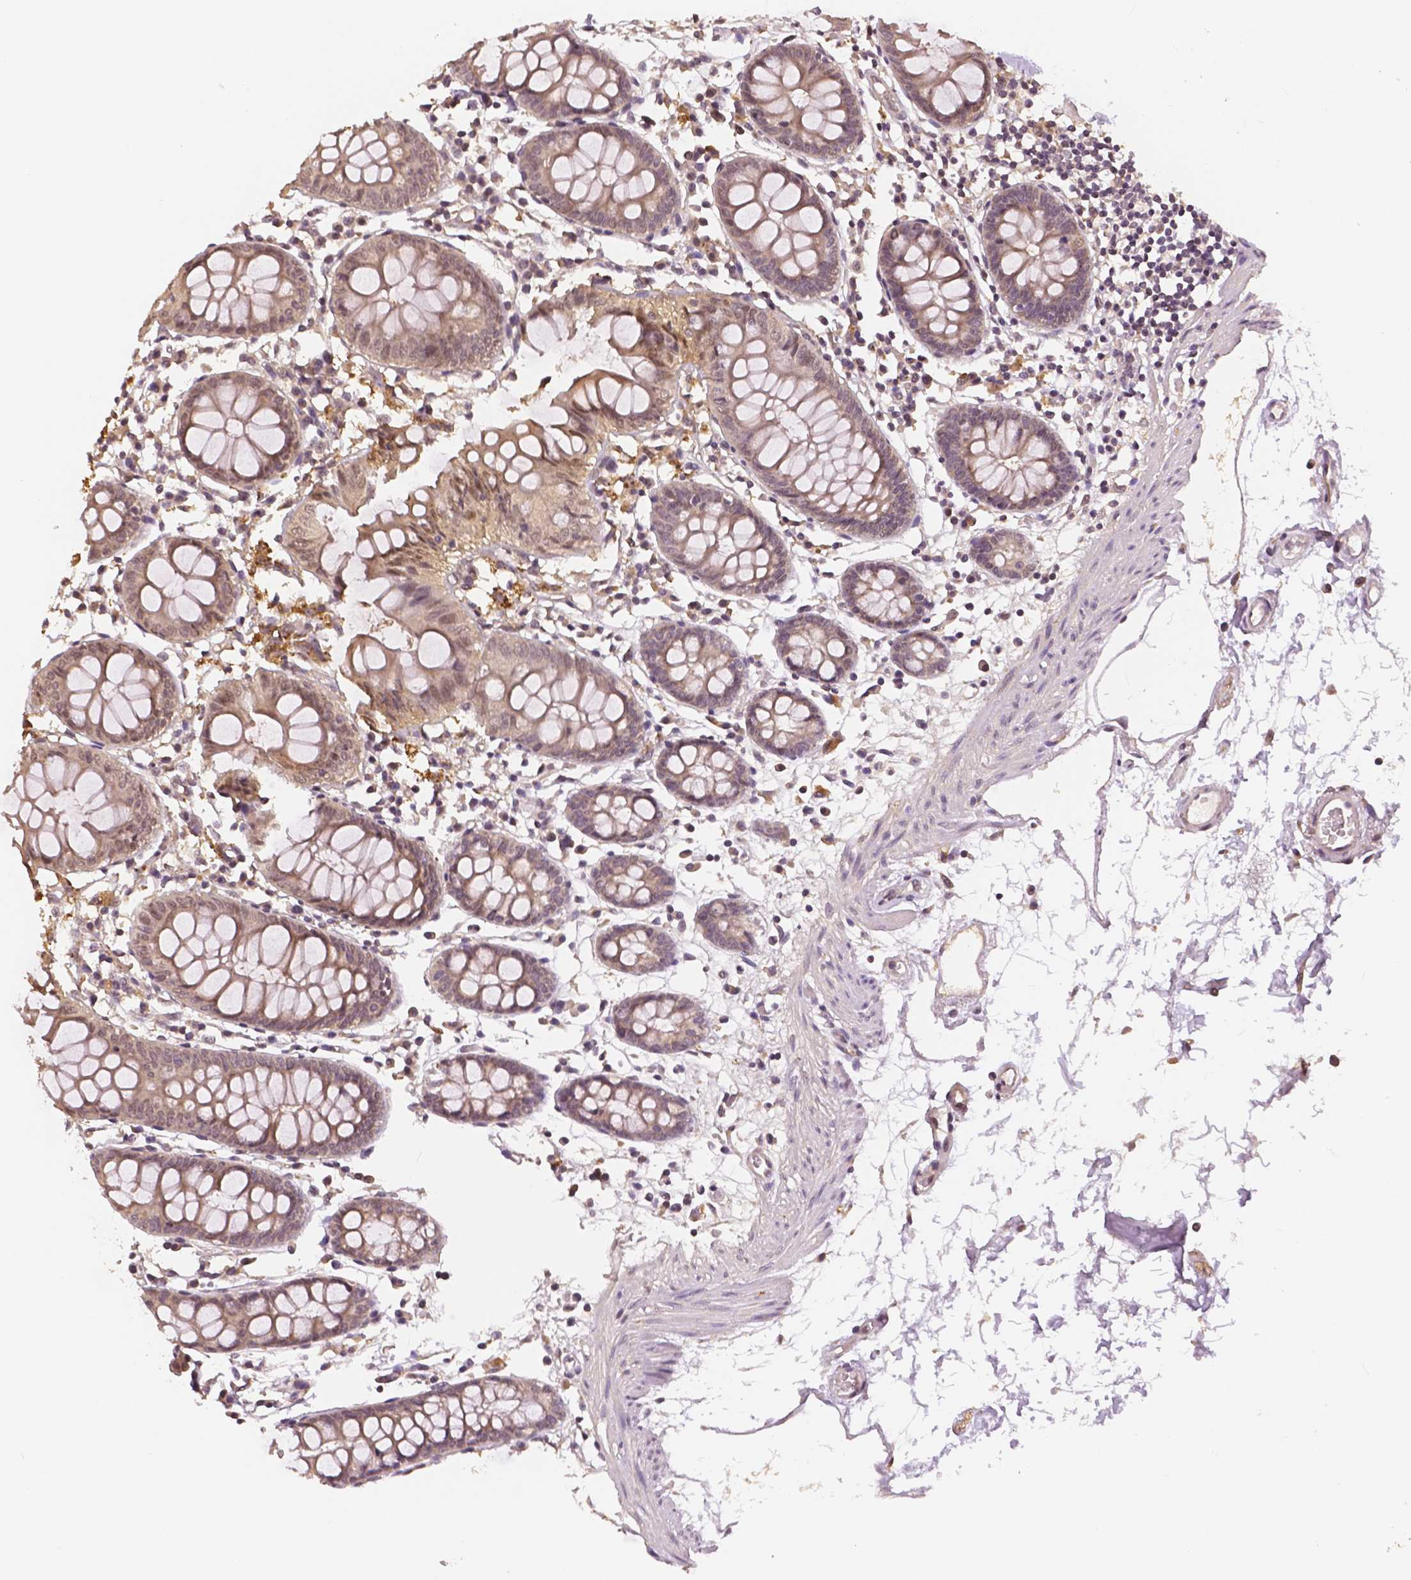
{"staining": {"intensity": "weak", "quantity": "<25%", "location": "cytoplasmic/membranous"}, "tissue": "colon", "cell_type": "Endothelial cells", "image_type": "normal", "snomed": [{"axis": "morphology", "description": "Normal tissue, NOS"}, {"axis": "topography", "description": "Colon"}], "caption": "Immunohistochemistry (IHC) of normal human colon demonstrates no expression in endothelial cells.", "gene": "MAP1LC3B", "patient": {"sex": "female", "age": 84}}